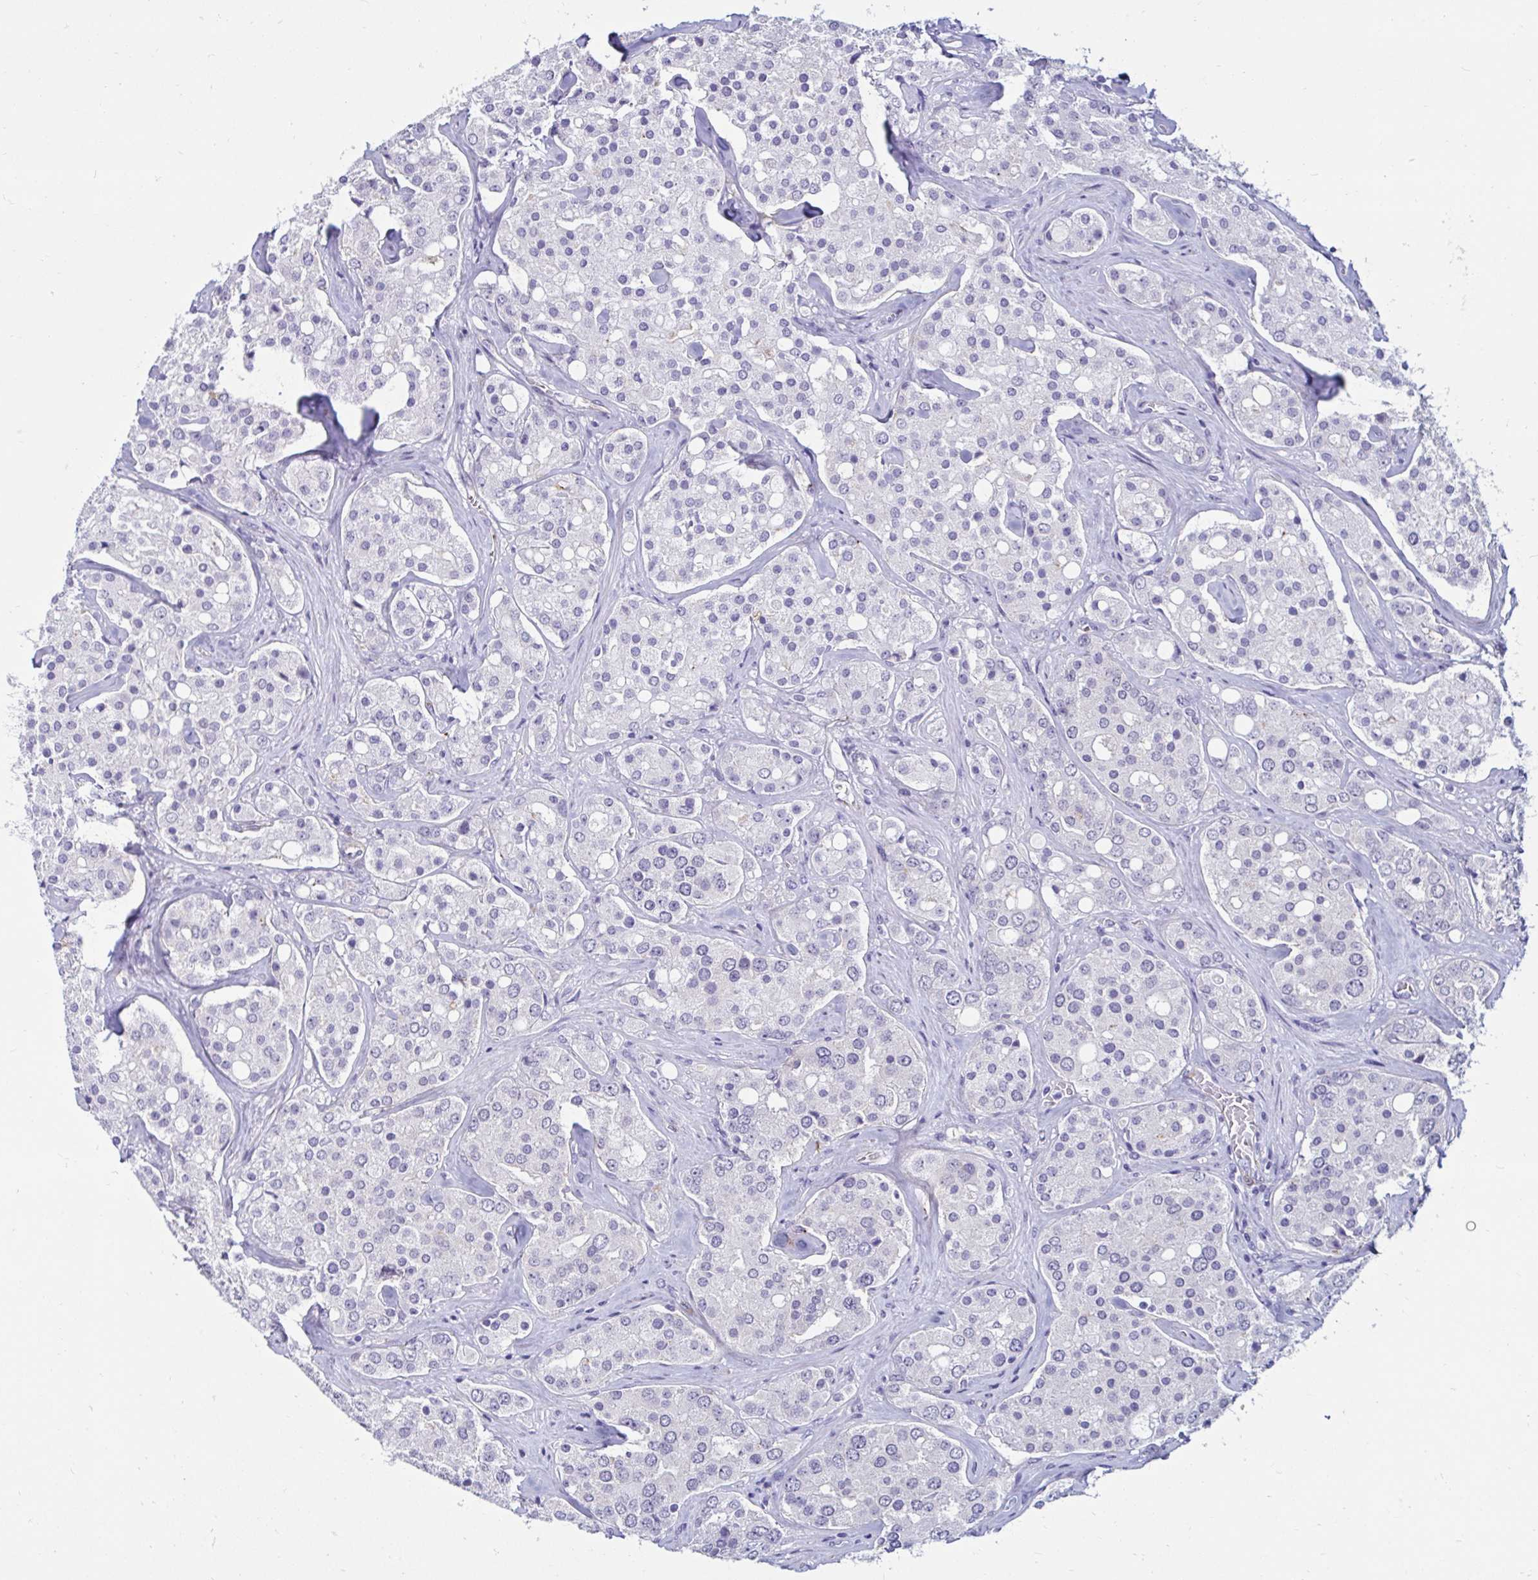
{"staining": {"intensity": "negative", "quantity": "none", "location": "none"}, "tissue": "prostate cancer", "cell_type": "Tumor cells", "image_type": "cancer", "snomed": [{"axis": "morphology", "description": "Adenocarcinoma, High grade"}, {"axis": "topography", "description": "Prostate"}], "caption": "Micrograph shows no protein expression in tumor cells of adenocarcinoma (high-grade) (prostate) tissue. (DAB (3,3'-diaminobenzidine) IHC visualized using brightfield microscopy, high magnification).", "gene": "ANKRD62", "patient": {"sex": "male", "age": 67}}